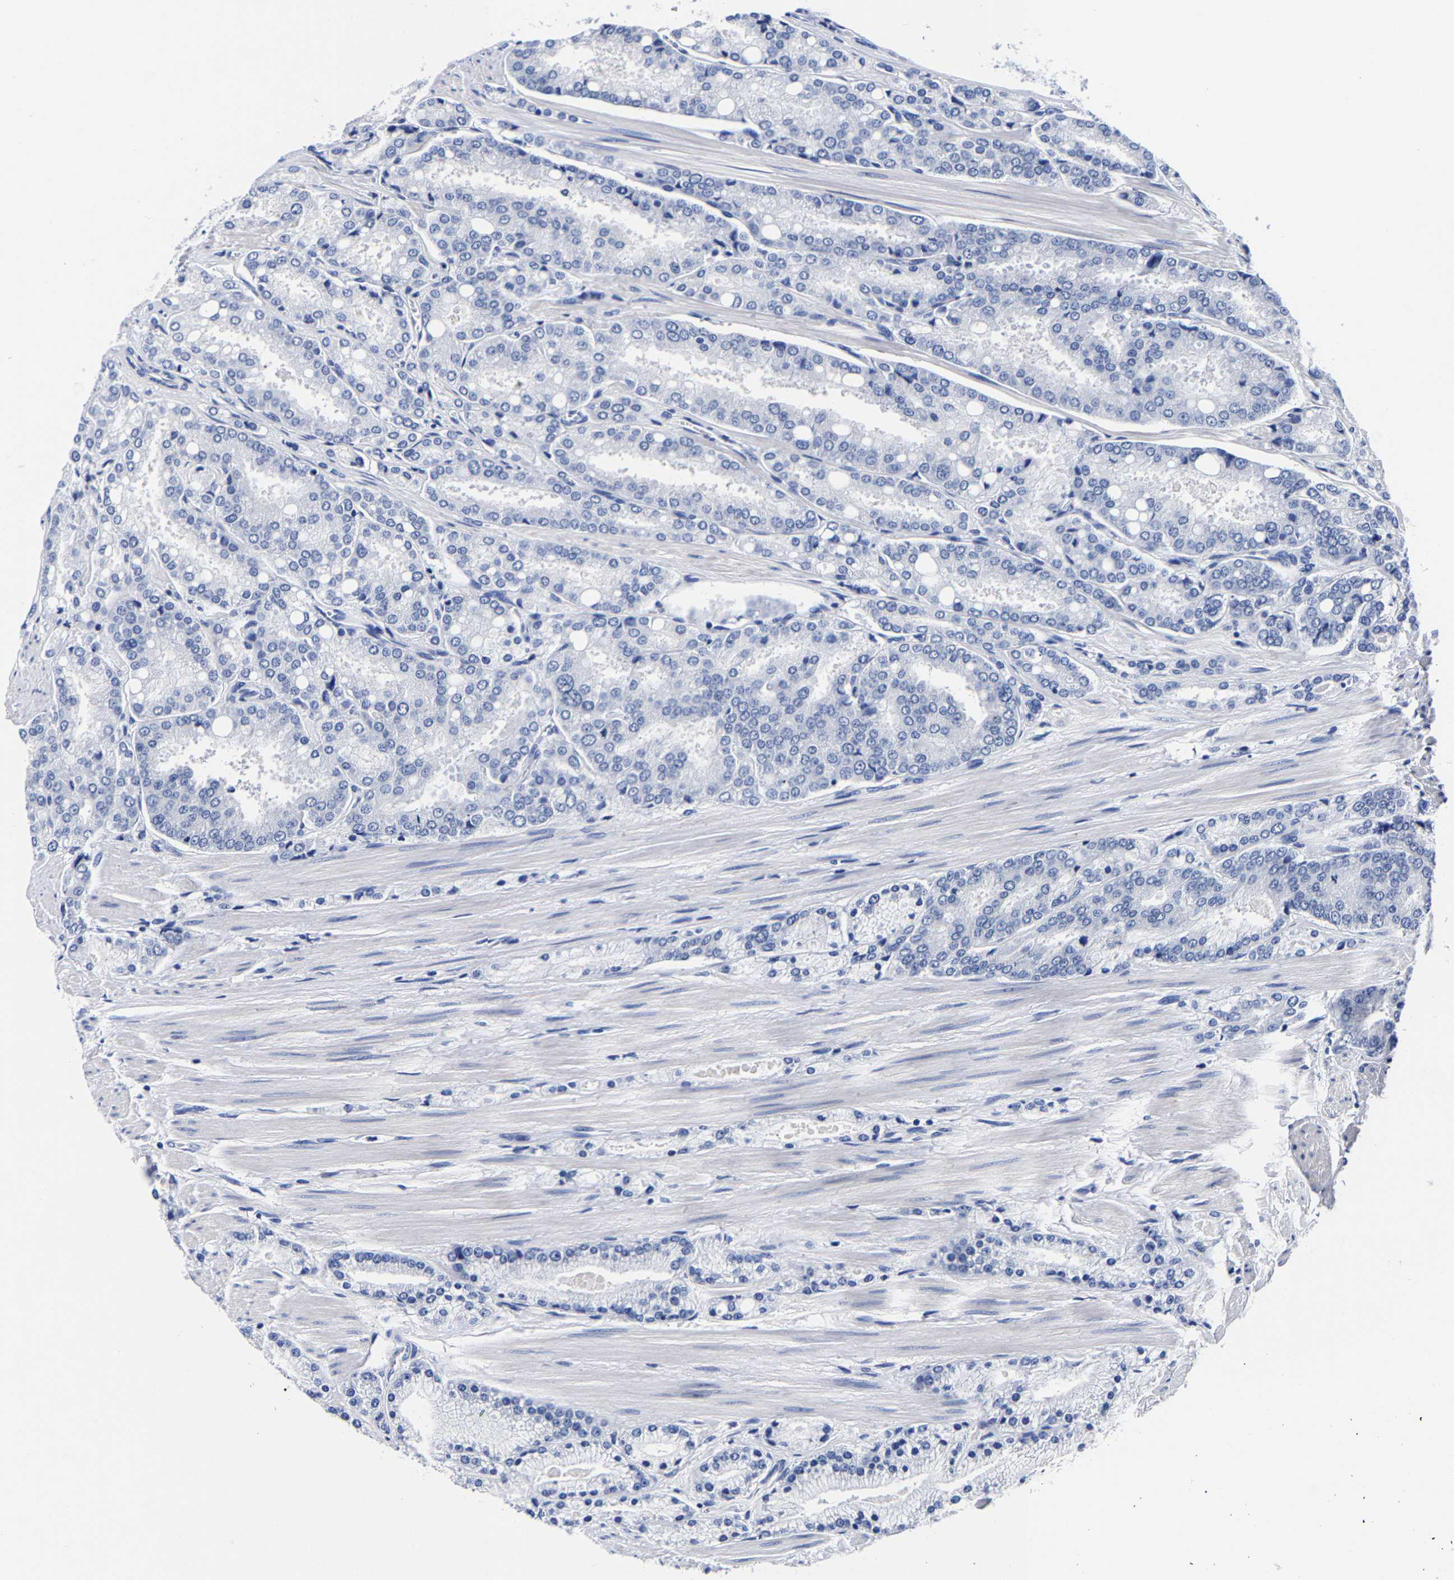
{"staining": {"intensity": "negative", "quantity": "none", "location": "none"}, "tissue": "prostate cancer", "cell_type": "Tumor cells", "image_type": "cancer", "snomed": [{"axis": "morphology", "description": "Adenocarcinoma, High grade"}, {"axis": "topography", "description": "Prostate"}], "caption": "Prostate cancer (high-grade adenocarcinoma) was stained to show a protein in brown. There is no significant expression in tumor cells.", "gene": "CPA2", "patient": {"sex": "male", "age": 50}}